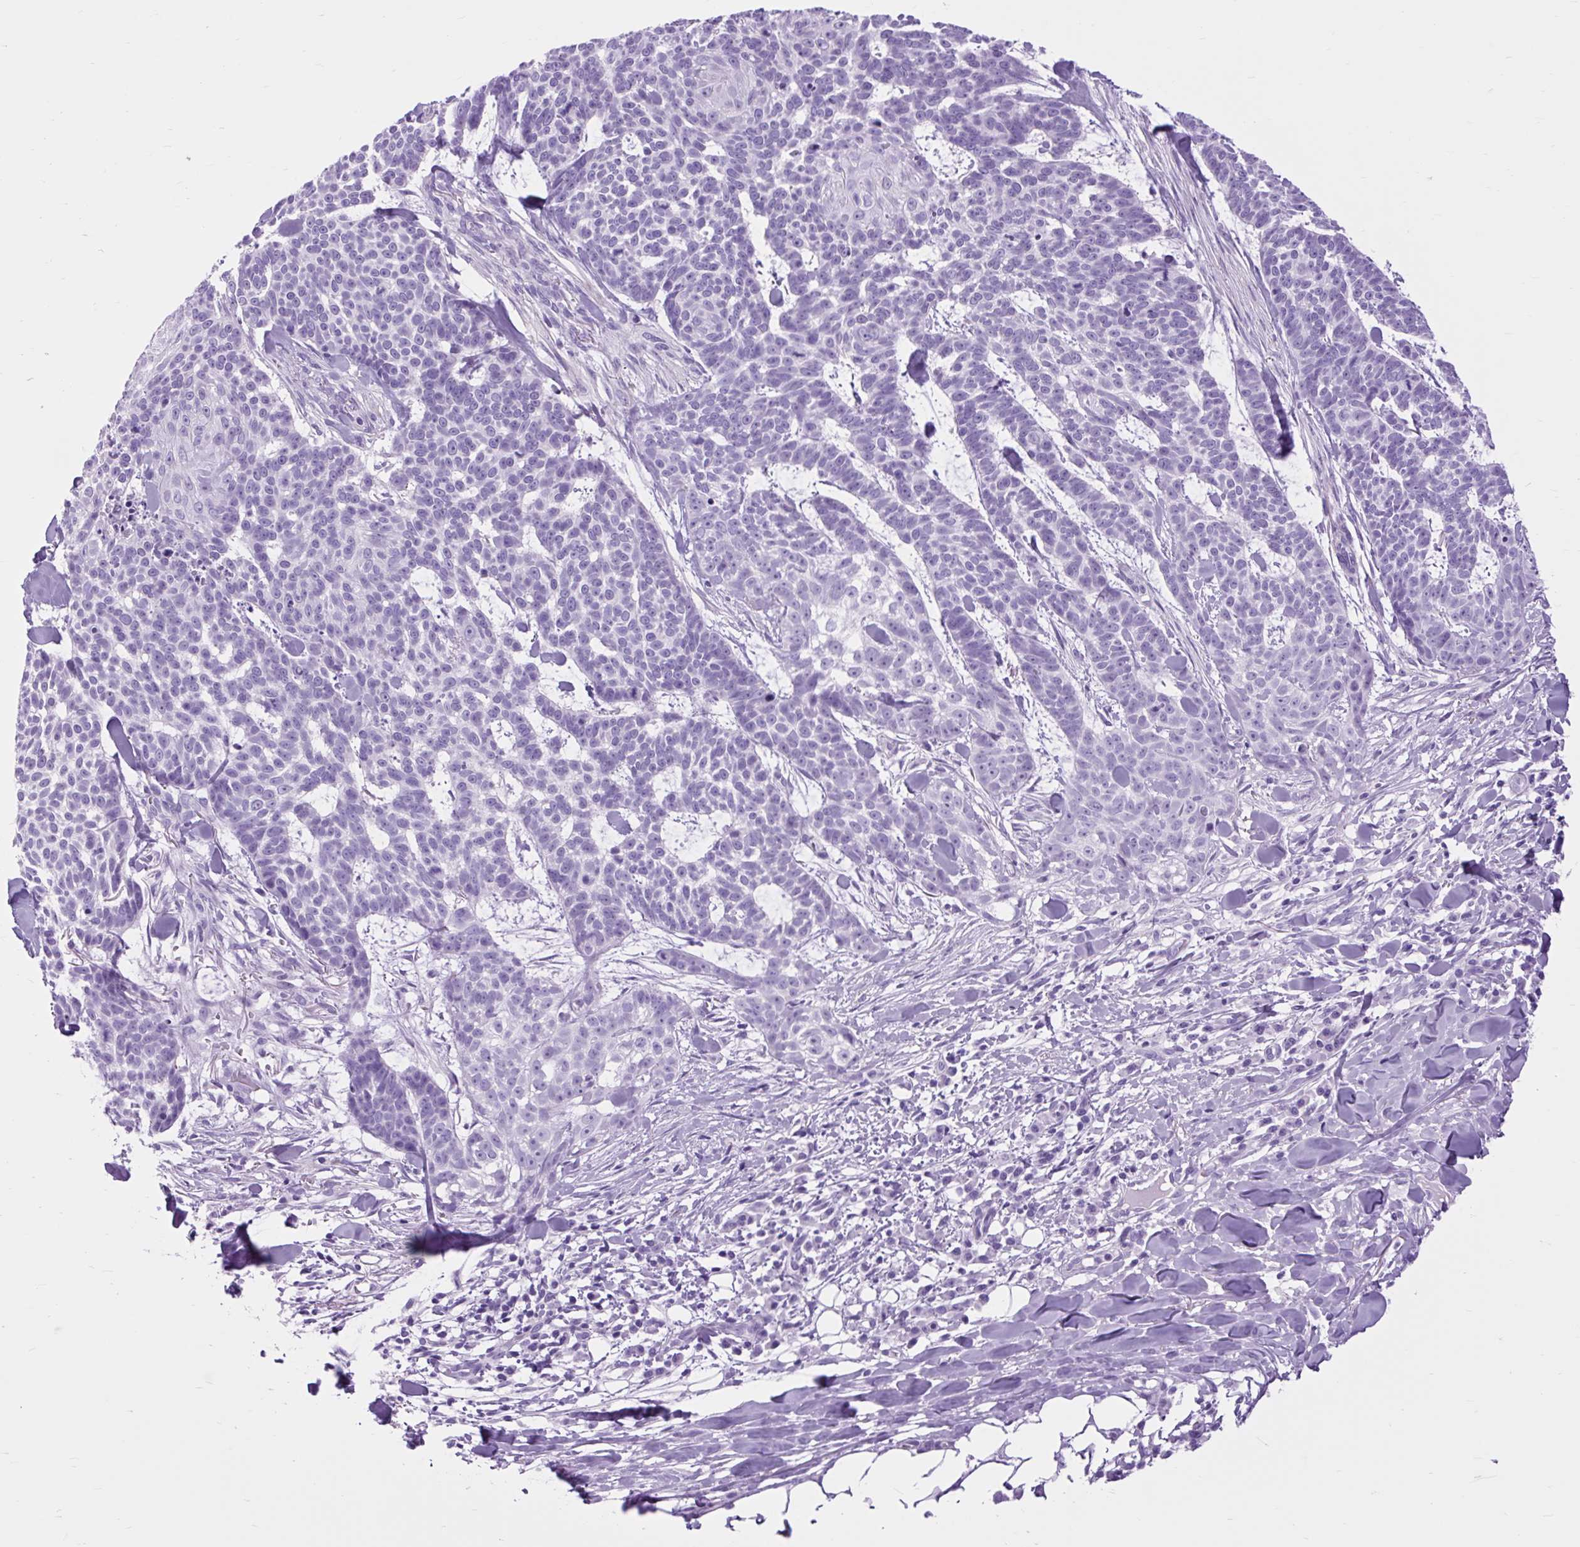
{"staining": {"intensity": "negative", "quantity": "none", "location": "none"}, "tissue": "skin cancer", "cell_type": "Tumor cells", "image_type": "cancer", "snomed": [{"axis": "morphology", "description": "Basal cell carcinoma"}, {"axis": "topography", "description": "Skin"}], "caption": "Tumor cells show no significant positivity in basal cell carcinoma (skin).", "gene": "DPP6", "patient": {"sex": "female", "age": 93}}